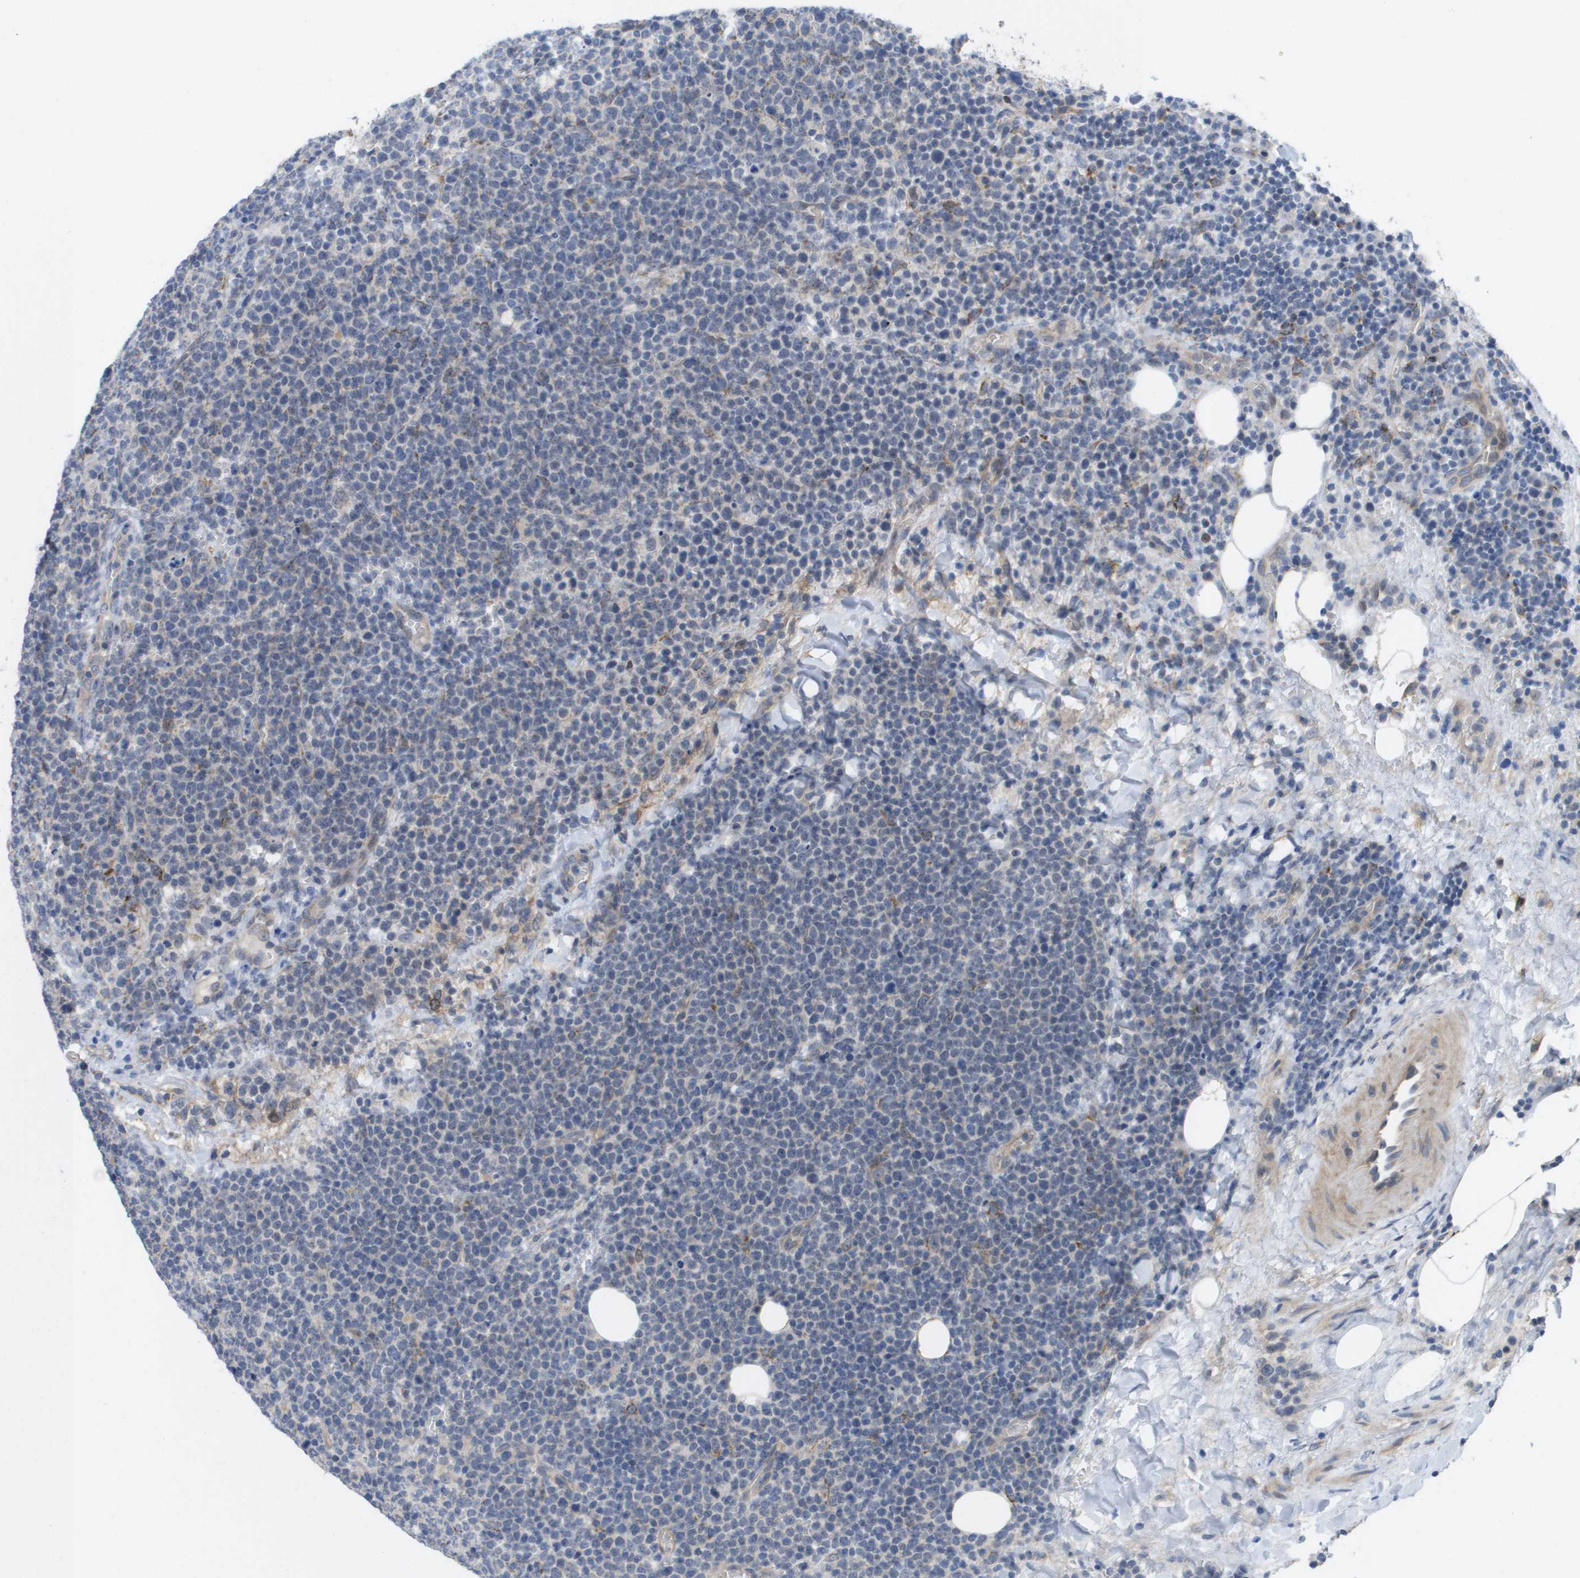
{"staining": {"intensity": "negative", "quantity": "none", "location": "none"}, "tissue": "lymphoma", "cell_type": "Tumor cells", "image_type": "cancer", "snomed": [{"axis": "morphology", "description": "Malignant lymphoma, non-Hodgkin's type, High grade"}, {"axis": "topography", "description": "Lymph node"}], "caption": "DAB (3,3'-diaminobenzidine) immunohistochemical staining of human high-grade malignant lymphoma, non-Hodgkin's type displays no significant staining in tumor cells.", "gene": "MTARC2", "patient": {"sex": "male", "age": 61}}